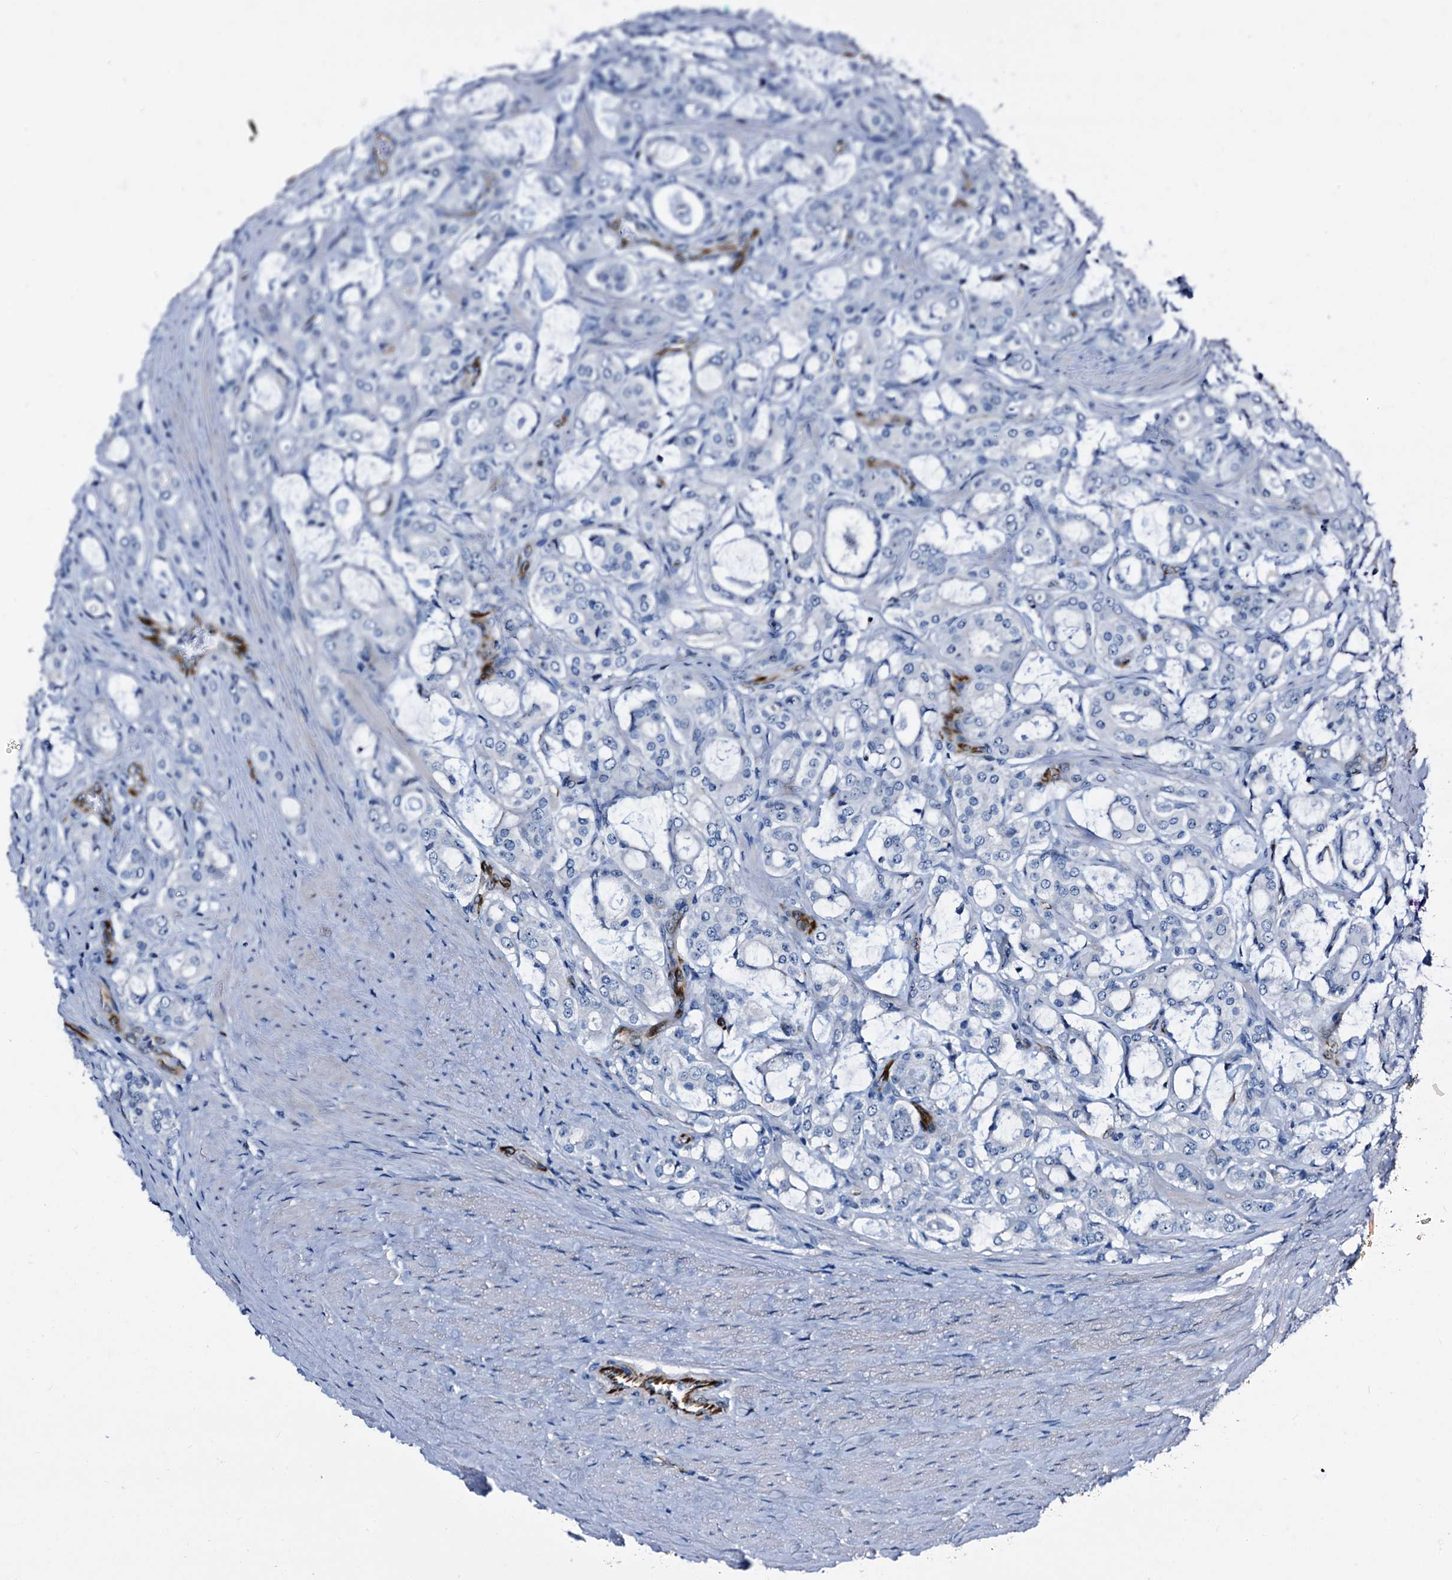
{"staining": {"intensity": "negative", "quantity": "none", "location": "none"}, "tissue": "prostate cancer", "cell_type": "Tumor cells", "image_type": "cancer", "snomed": [{"axis": "morphology", "description": "Adenocarcinoma, High grade"}, {"axis": "topography", "description": "Prostate"}], "caption": "Prostate cancer (high-grade adenocarcinoma) was stained to show a protein in brown. There is no significant expression in tumor cells.", "gene": "EMG1", "patient": {"sex": "male", "age": 63}}